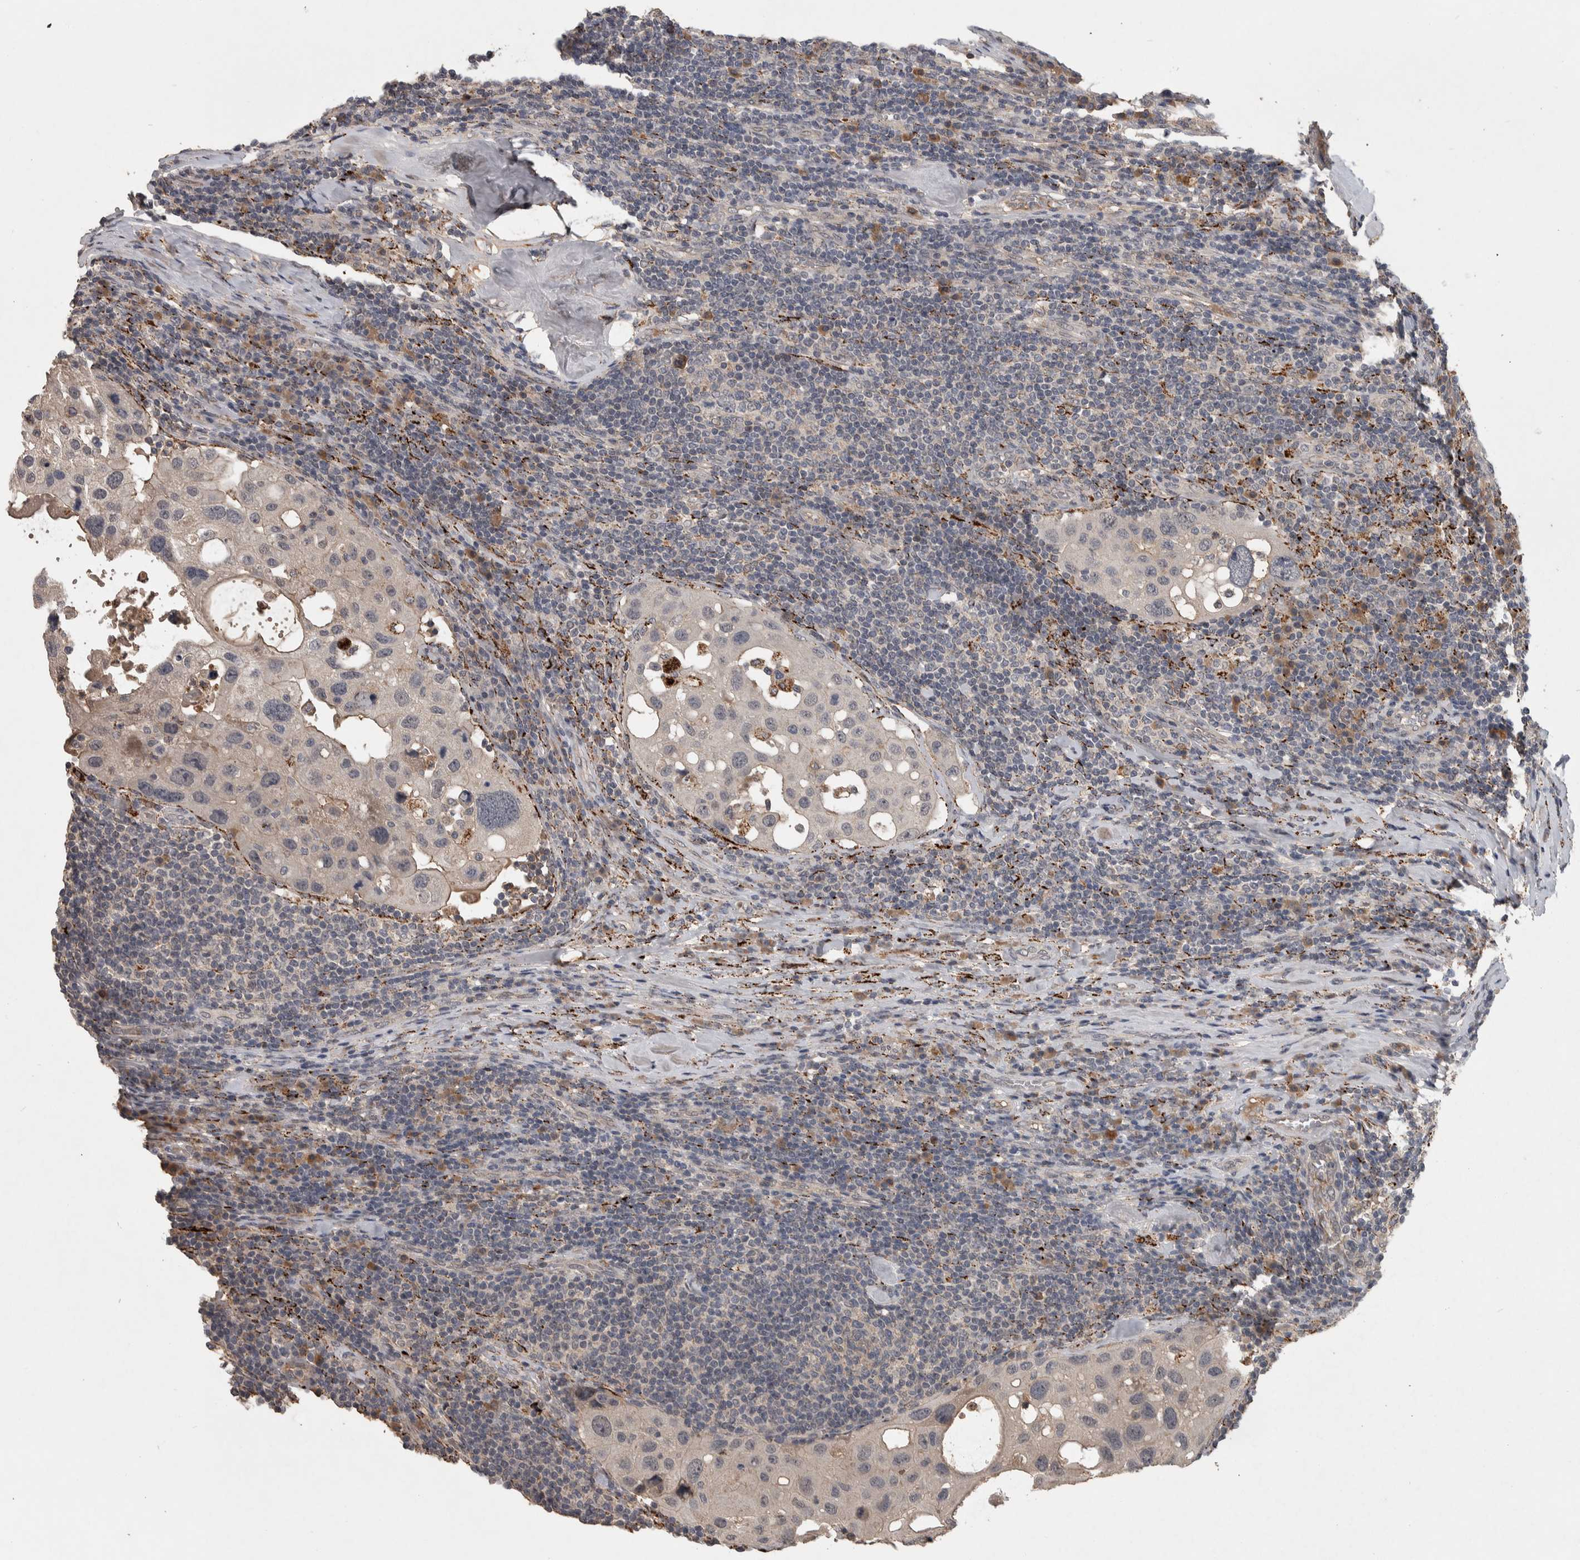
{"staining": {"intensity": "negative", "quantity": "none", "location": "none"}, "tissue": "urothelial cancer", "cell_type": "Tumor cells", "image_type": "cancer", "snomed": [{"axis": "morphology", "description": "Urothelial carcinoma, High grade"}, {"axis": "topography", "description": "Lymph node"}, {"axis": "topography", "description": "Urinary bladder"}], "caption": "DAB immunohistochemical staining of urothelial cancer shows no significant staining in tumor cells.", "gene": "CHRM3", "patient": {"sex": "male", "age": 51}}